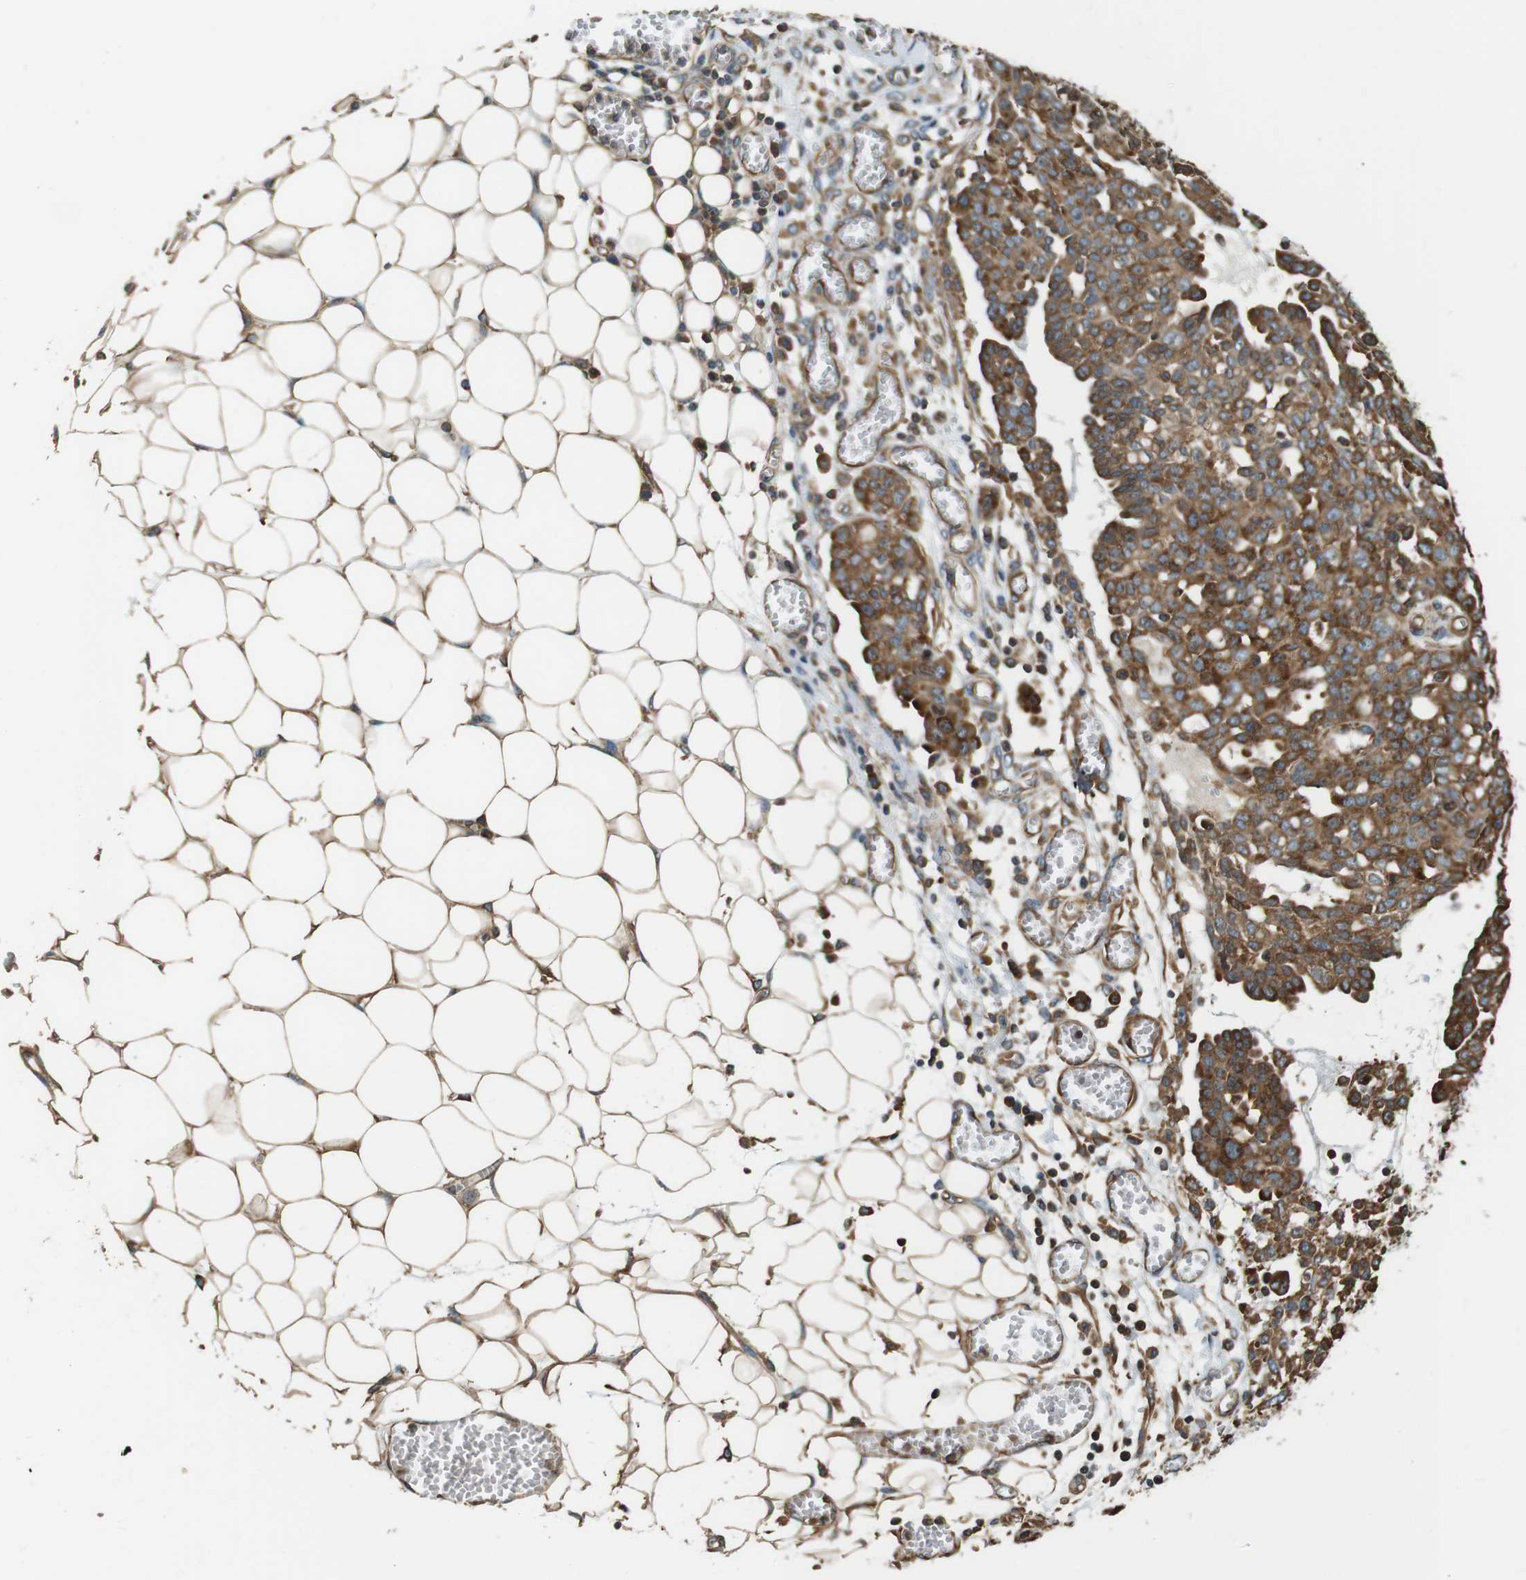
{"staining": {"intensity": "moderate", "quantity": ">75%", "location": "cytoplasmic/membranous"}, "tissue": "ovarian cancer", "cell_type": "Tumor cells", "image_type": "cancer", "snomed": [{"axis": "morphology", "description": "Cystadenocarcinoma, serous, NOS"}, {"axis": "topography", "description": "Soft tissue"}, {"axis": "topography", "description": "Ovary"}], "caption": "Ovarian cancer (serous cystadenocarcinoma) stained with a protein marker reveals moderate staining in tumor cells.", "gene": "PA2G4", "patient": {"sex": "female", "age": 57}}